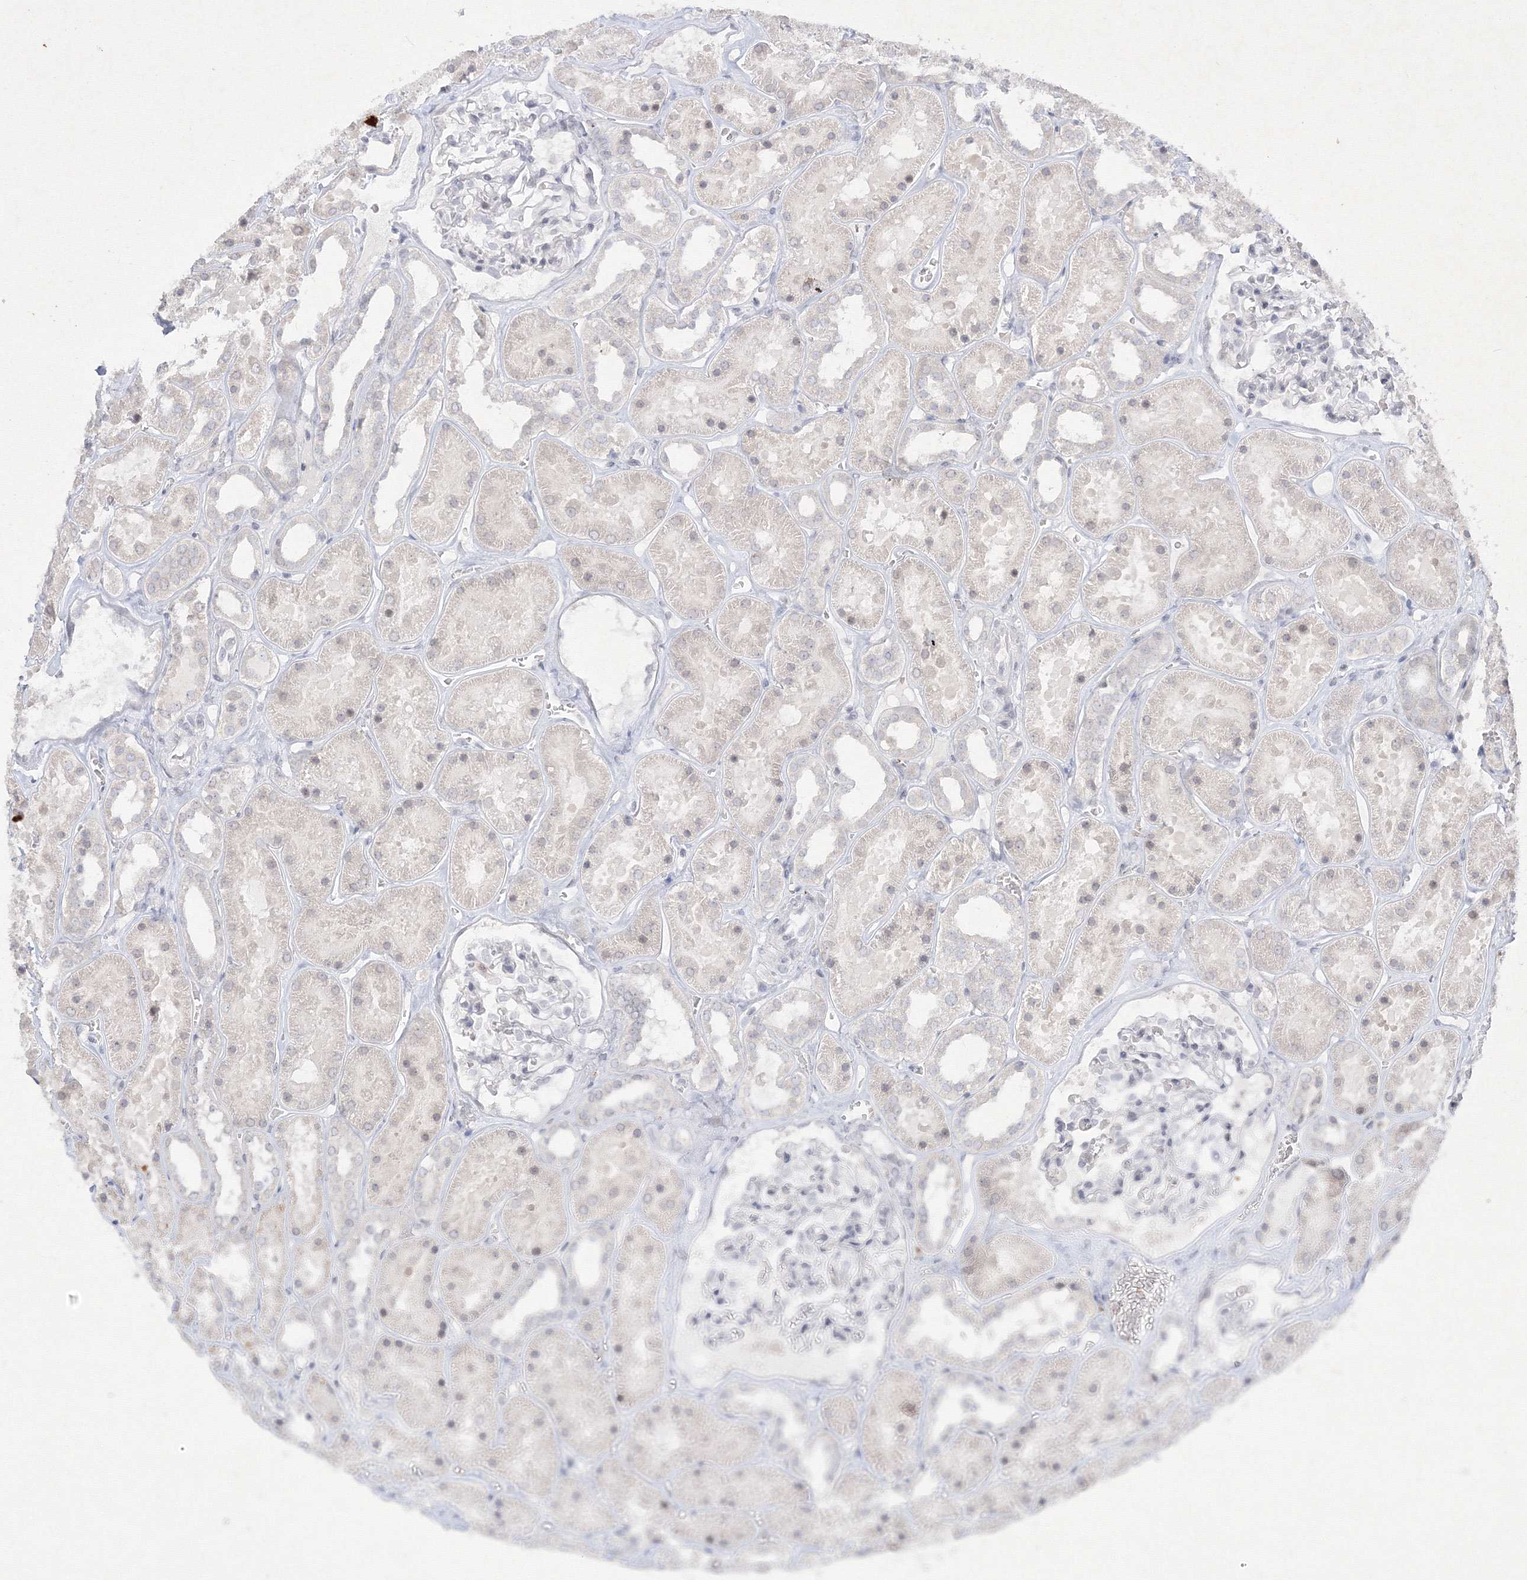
{"staining": {"intensity": "negative", "quantity": "none", "location": "none"}, "tissue": "kidney", "cell_type": "Cells in glomeruli", "image_type": "normal", "snomed": [{"axis": "morphology", "description": "Normal tissue, NOS"}, {"axis": "topography", "description": "Kidney"}], "caption": "Immunohistochemistry micrograph of unremarkable kidney: kidney stained with DAB (3,3'-diaminobenzidine) demonstrates no significant protein positivity in cells in glomeruli. Nuclei are stained in blue.", "gene": "NXPE3", "patient": {"sex": "female", "age": 41}}